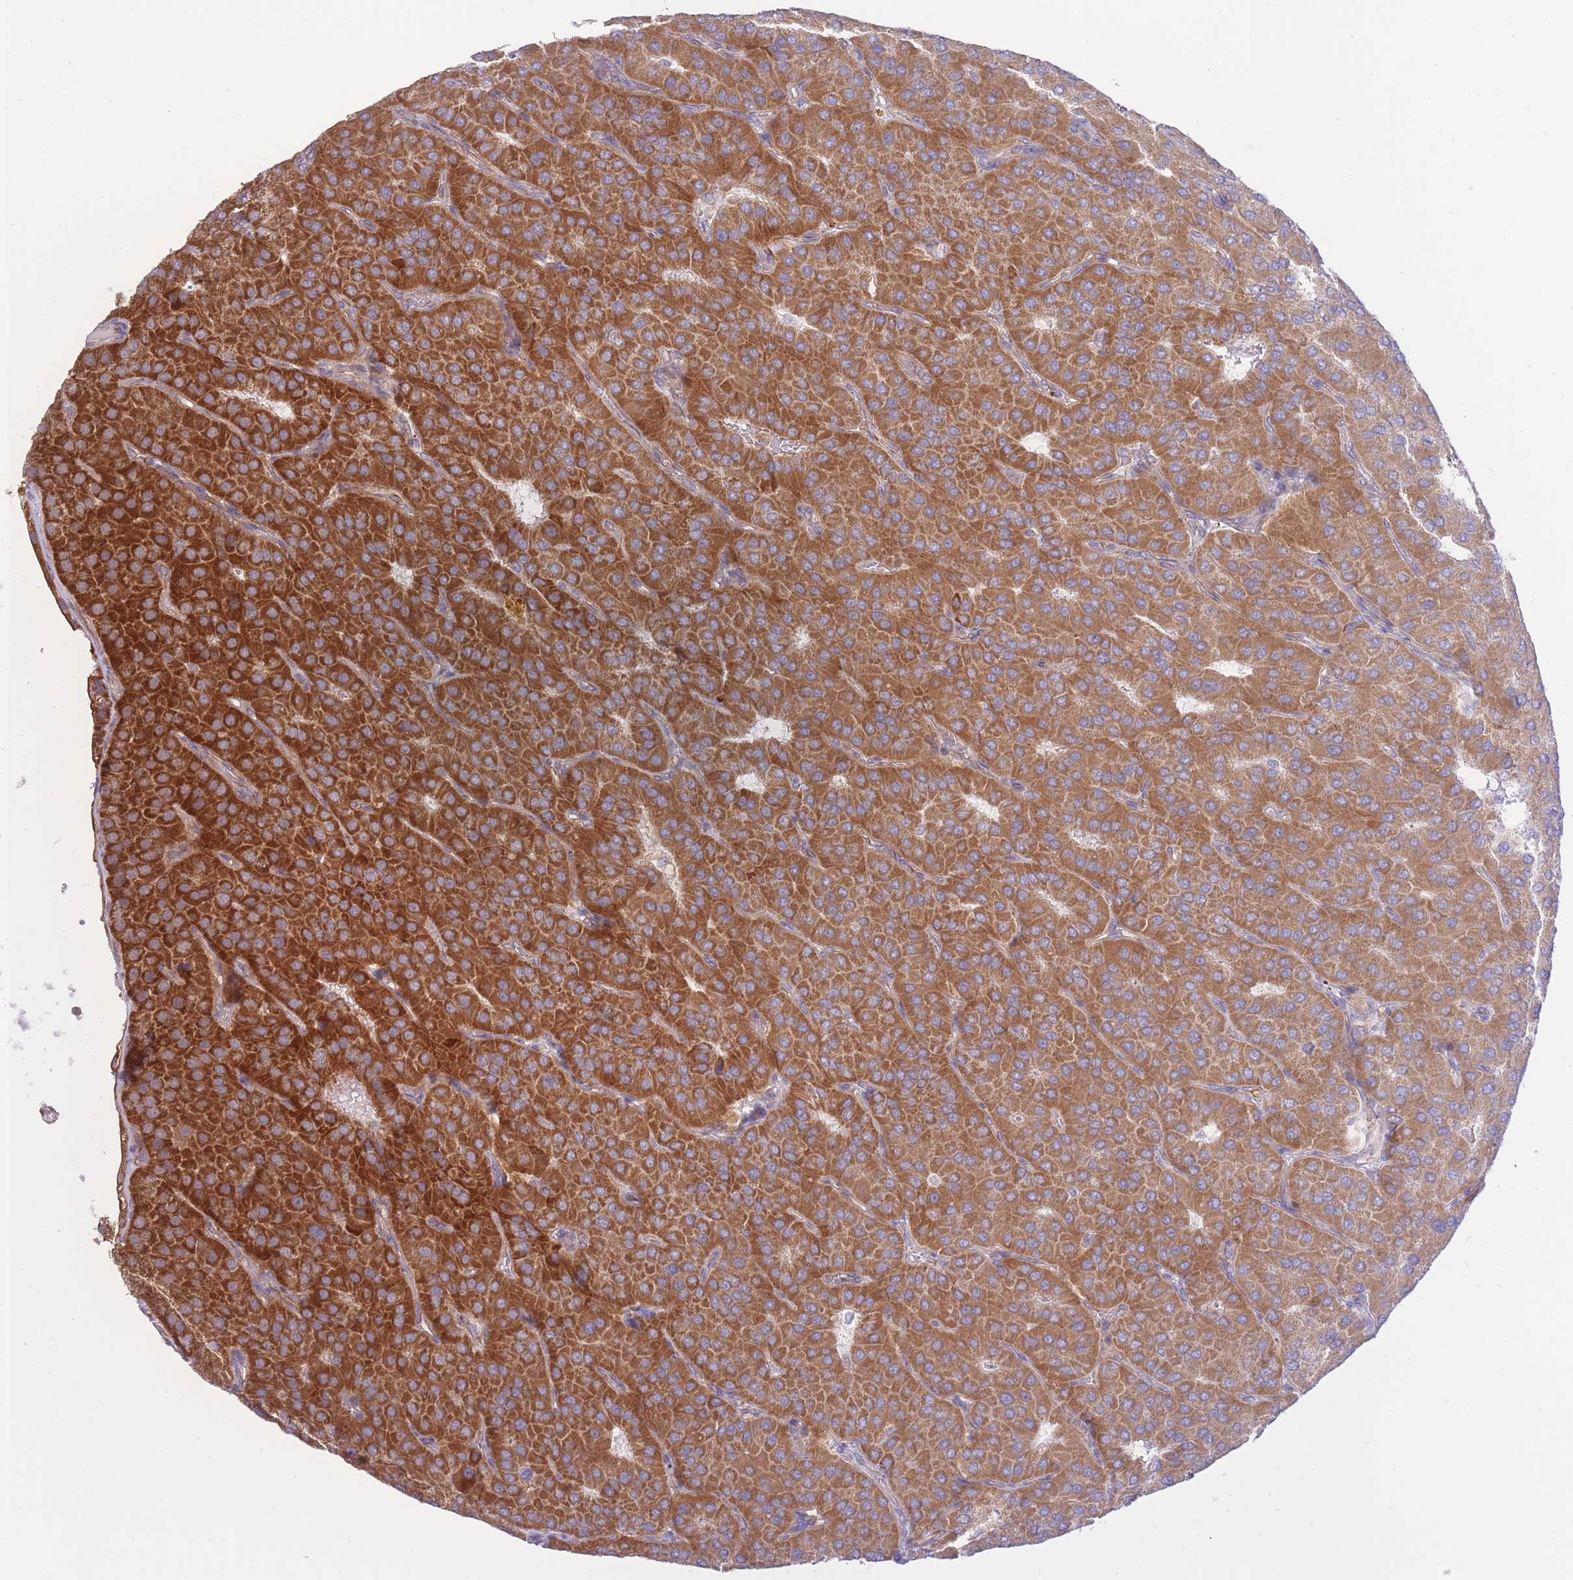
{"staining": {"intensity": "strong", "quantity": ">75%", "location": "cytoplasmic/membranous"}, "tissue": "parathyroid gland", "cell_type": "Glandular cells", "image_type": "normal", "snomed": [{"axis": "morphology", "description": "Normal tissue, NOS"}, {"axis": "morphology", "description": "Adenoma, NOS"}, {"axis": "topography", "description": "Parathyroid gland"}], "caption": "Protein analysis of benign parathyroid gland shows strong cytoplasmic/membranous staining in about >75% of glandular cells. The staining is performed using DAB (3,3'-diaminobenzidine) brown chromogen to label protein expression. The nuclei are counter-stained blue using hematoxylin.", "gene": "MRPS31", "patient": {"sex": "female", "age": 86}}